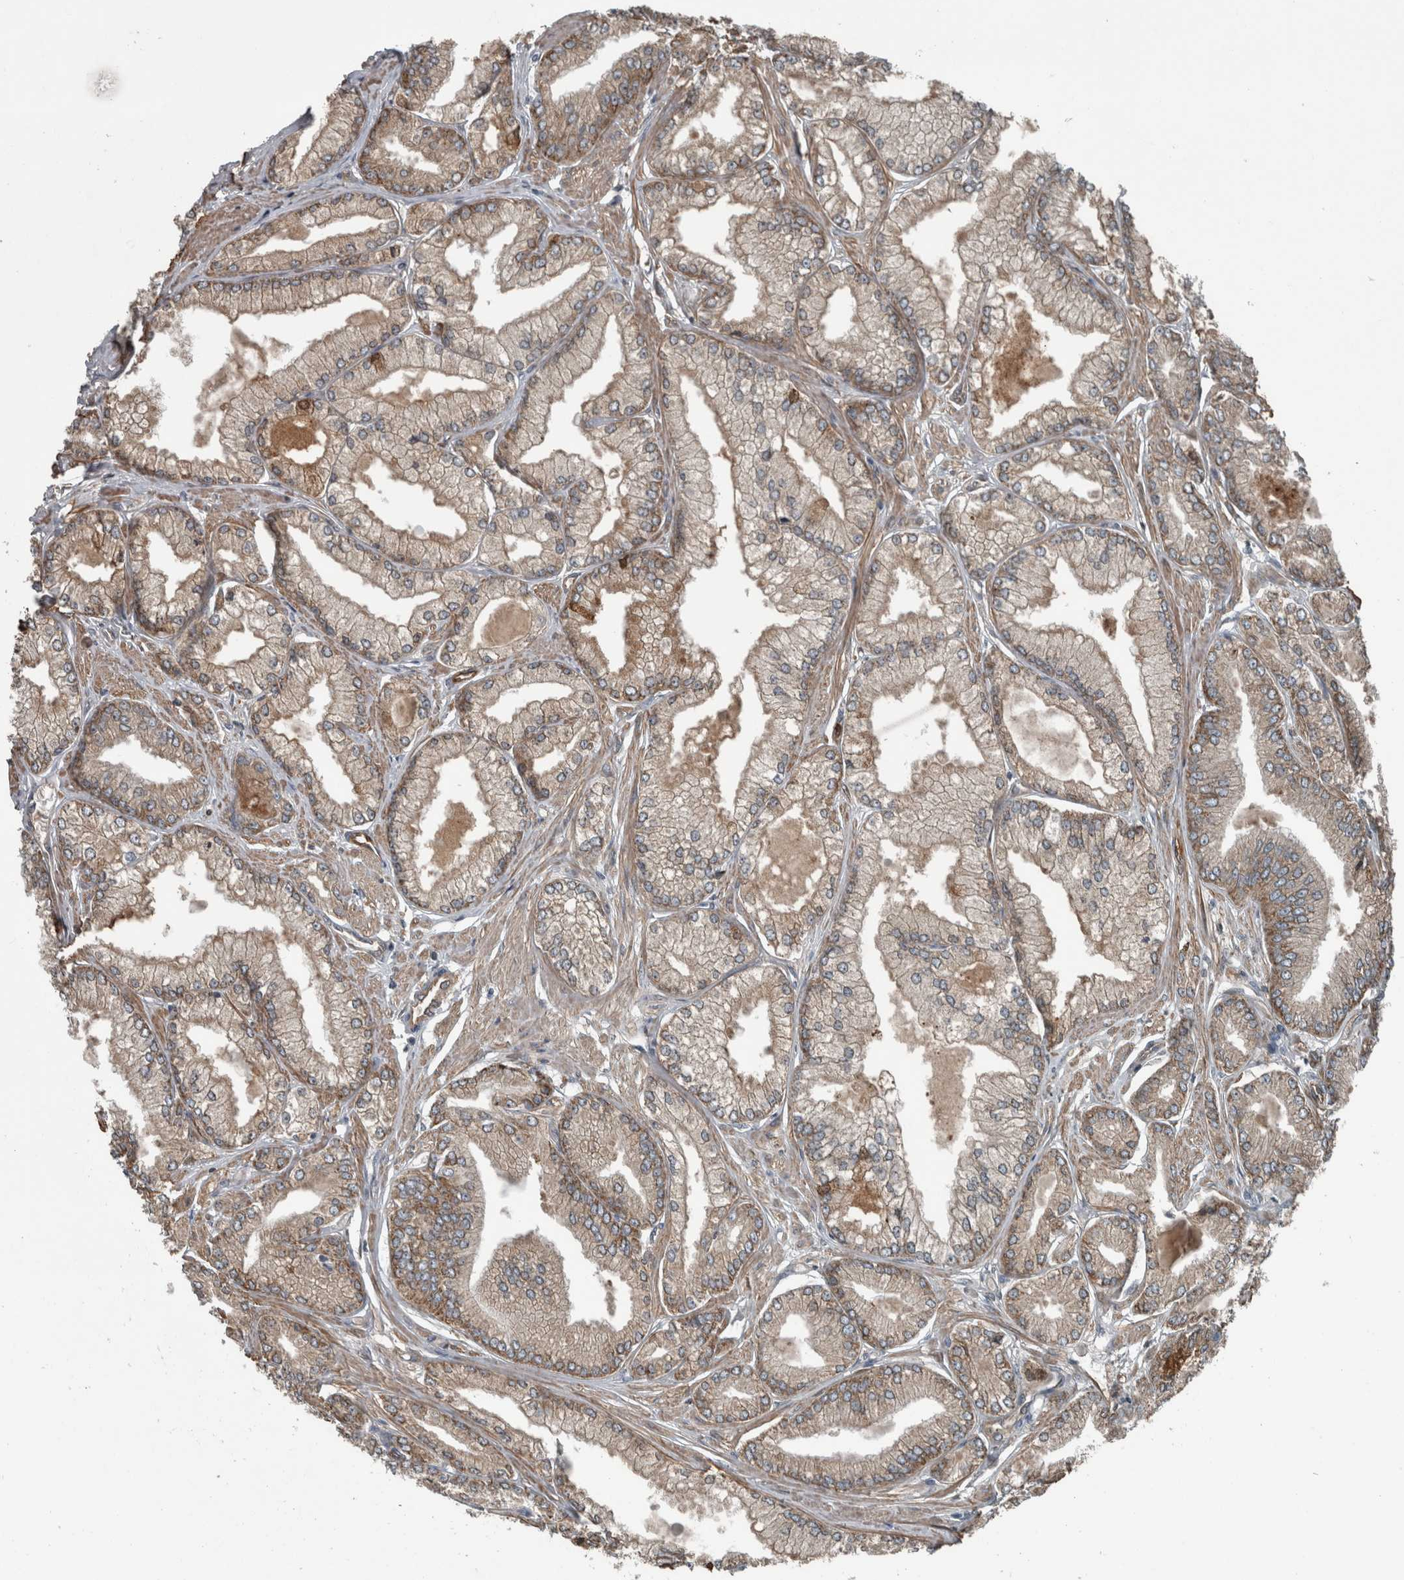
{"staining": {"intensity": "weak", "quantity": "25%-75%", "location": "cytoplasmic/membranous"}, "tissue": "prostate cancer", "cell_type": "Tumor cells", "image_type": "cancer", "snomed": [{"axis": "morphology", "description": "Adenocarcinoma, Low grade"}, {"axis": "topography", "description": "Prostate"}], "caption": "There is low levels of weak cytoplasmic/membranous staining in tumor cells of prostate adenocarcinoma (low-grade), as demonstrated by immunohistochemical staining (brown color).", "gene": "EXOC8", "patient": {"sex": "male", "age": 52}}